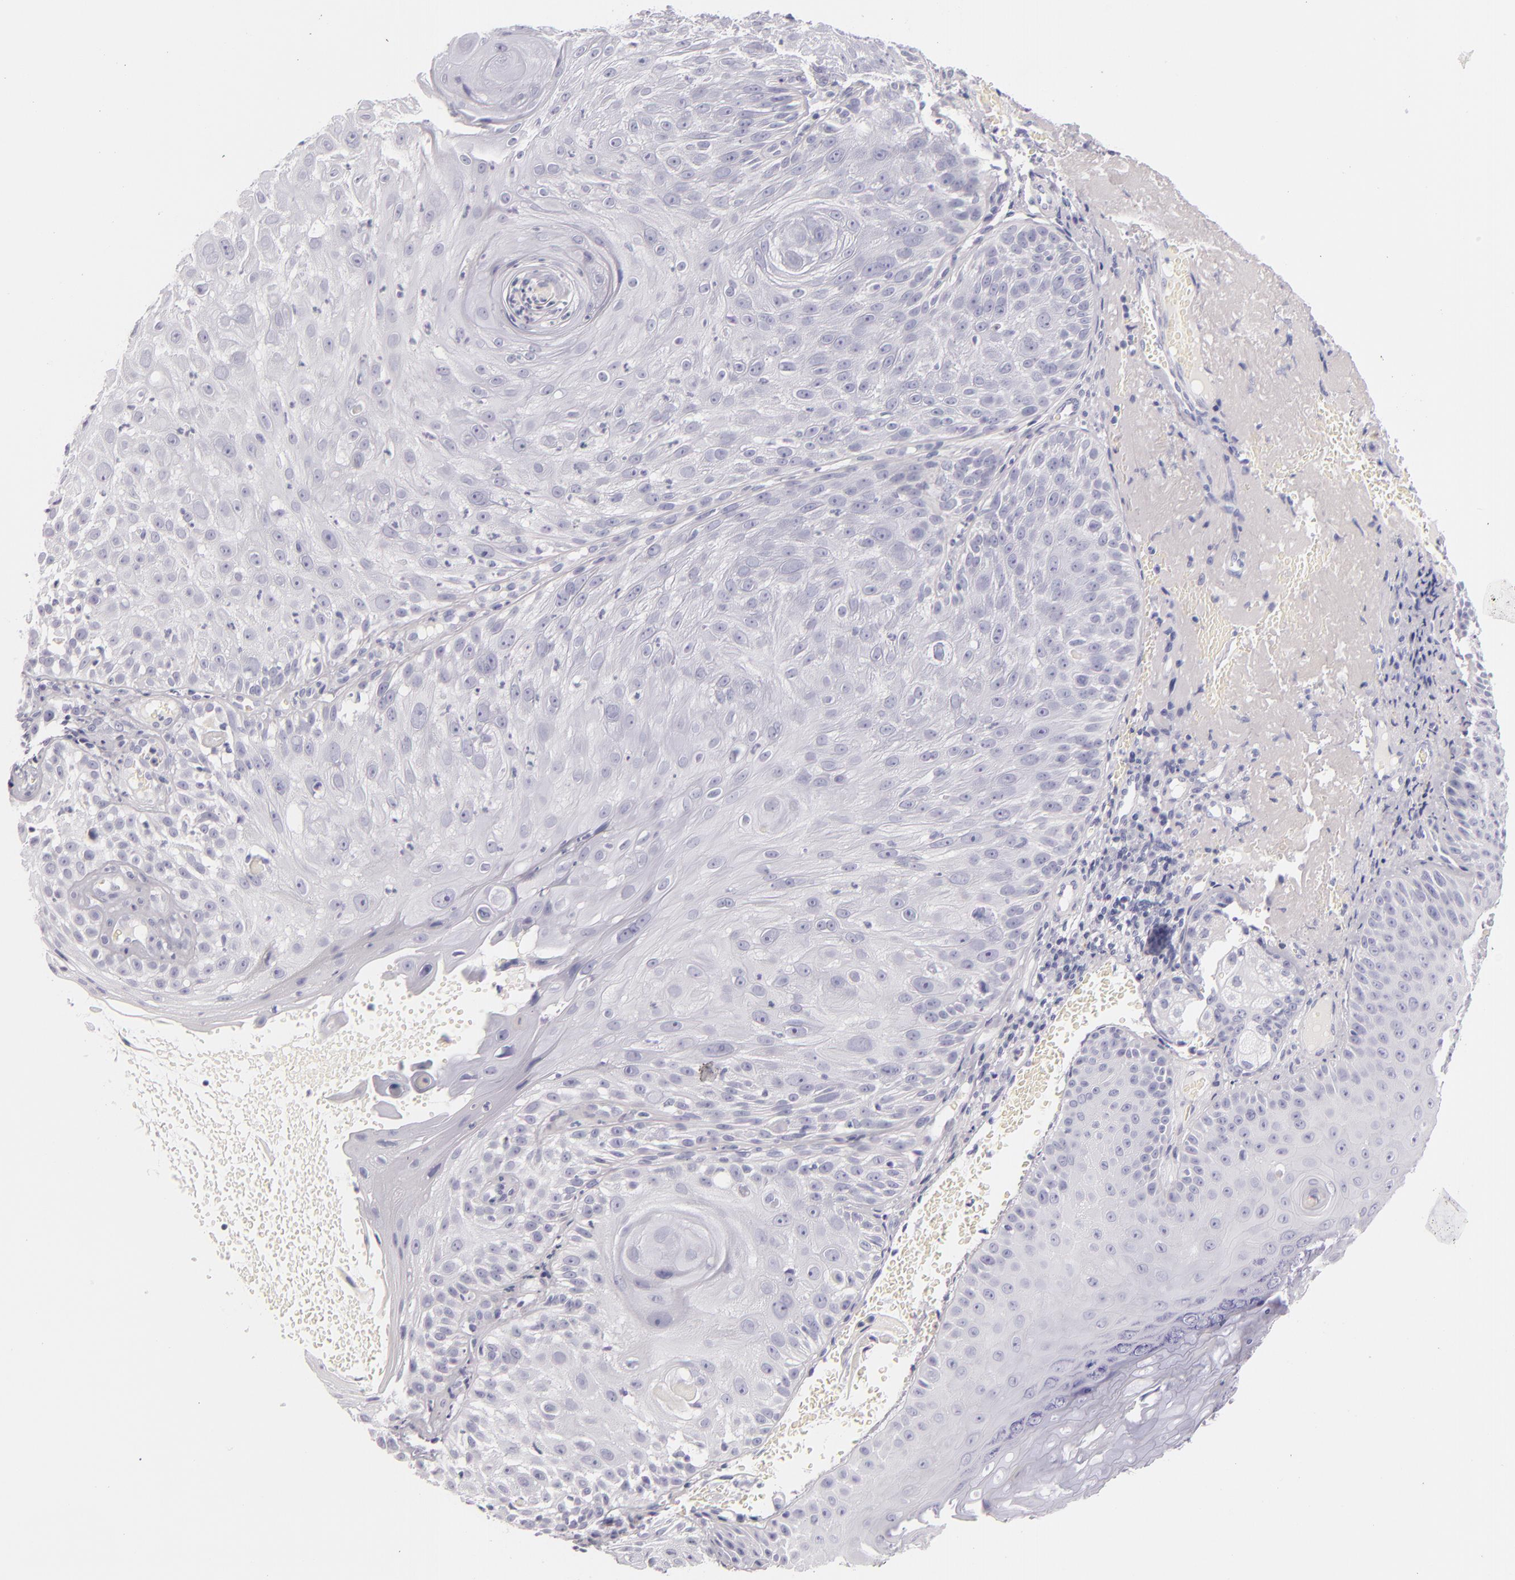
{"staining": {"intensity": "negative", "quantity": "none", "location": "none"}, "tissue": "skin cancer", "cell_type": "Tumor cells", "image_type": "cancer", "snomed": [{"axis": "morphology", "description": "Squamous cell carcinoma, NOS"}, {"axis": "topography", "description": "Skin"}], "caption": "Tumor cells show no significant expression in skin cancer.", "gene": "FABP1", "patient": {"sex": "female", "age": 89}}